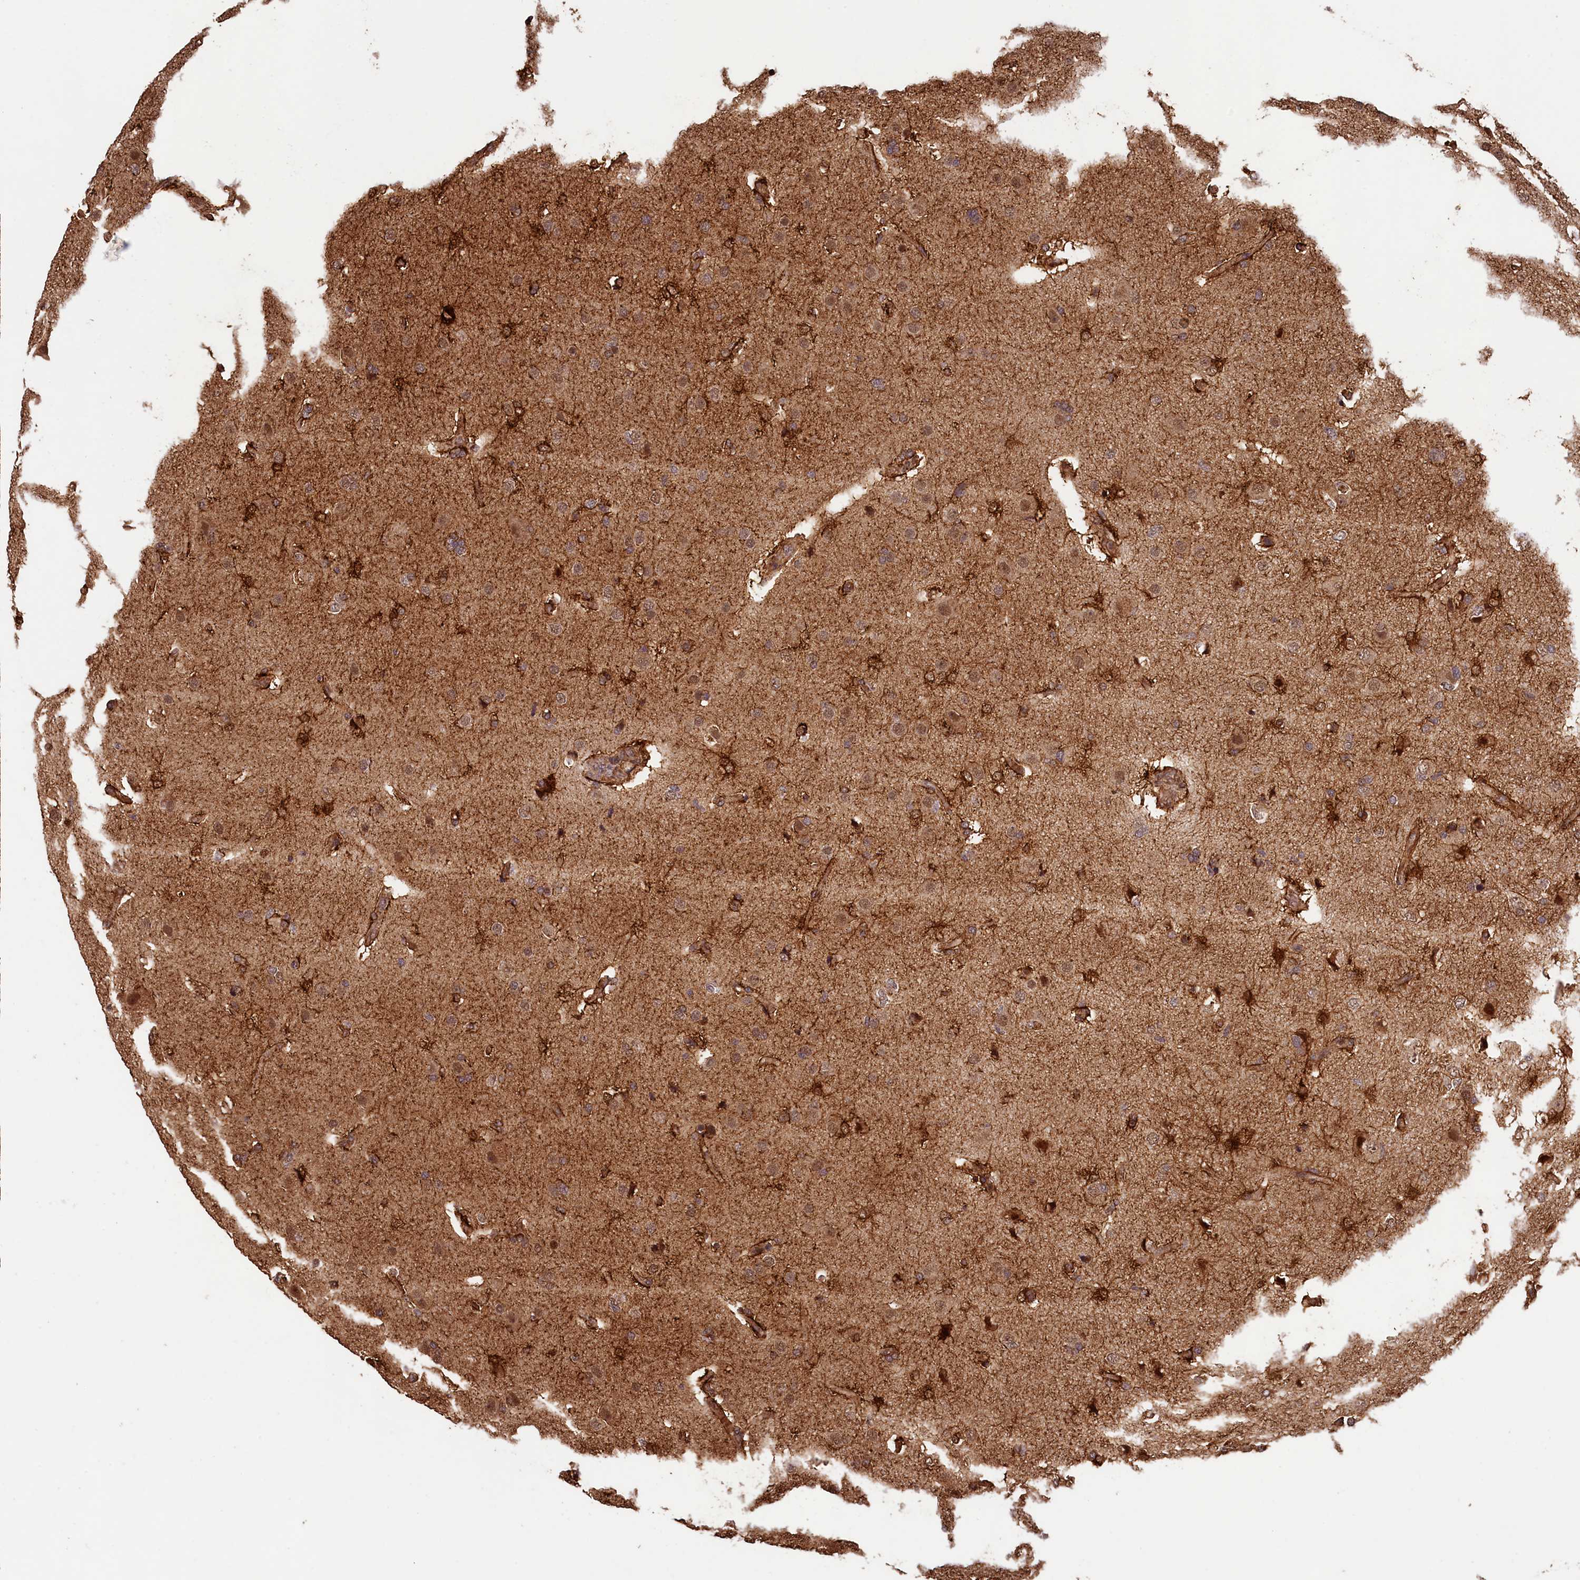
{"staining": {"intensity": "moderate", "quantity": "25%-75%", "location": "cytoplasmic/membranous,nuclear"}, "tissue": "glioma", "cell_type": "Tumor cells", "image_type": "cancer", "snomed": [{"axis": "morphology", "description": "Glioma, malignant, High grade"}, {"axis": "topography", "description": "Brain"}], "caption": "Moderate cytoplasmic/membranous and nuclear positivity for a protein is seen in approximately 25%-75% of tumor cells of glioma using immunohistochemistry.", "gene": "ACSBG1", "patient": {"sex": "male", "age": 77}}